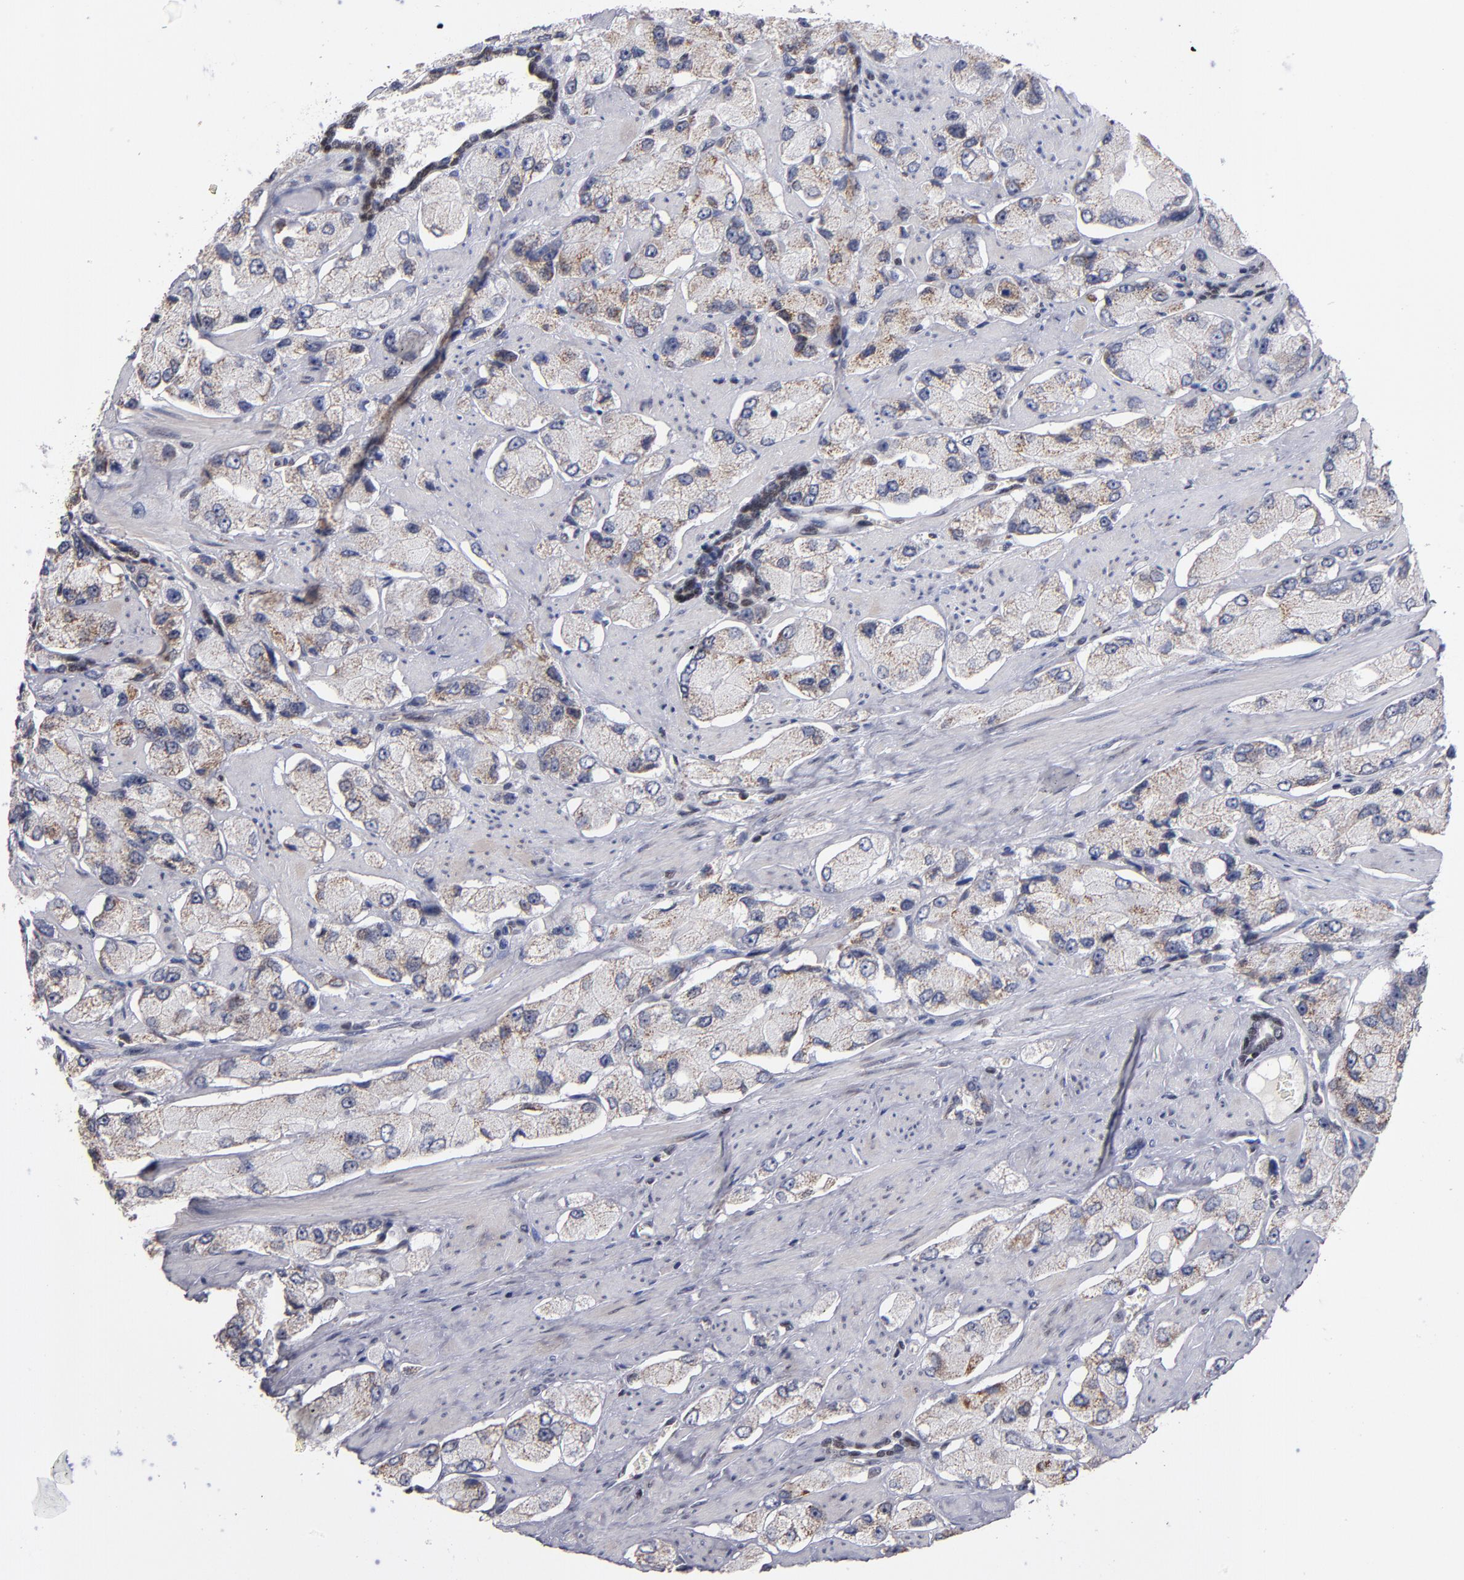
{"staining": {"intensity": "moderate", "quantity": ">75%", "location": "cytoplasmic/membranous"}, "tissue": "prostate cancer", "cell_type": "Tumor cells", "image_type": "cancer", "snomed": [{"axis": "morphology", "description": "Adenocarcinoma, High grade"}, {"axis": "topography", "description": "Prostate"}], "caption": "Protein analysis of high-grade adenocarcinoma (prostate) tissue displays moderate cytoplasmic/membranous staining in approximately >75% of tumor cells. The protein is shown in brown color, while the nuclei are stained blue.", "gene": "ODF2", "patient": {"sex": "male", "age": 58}}